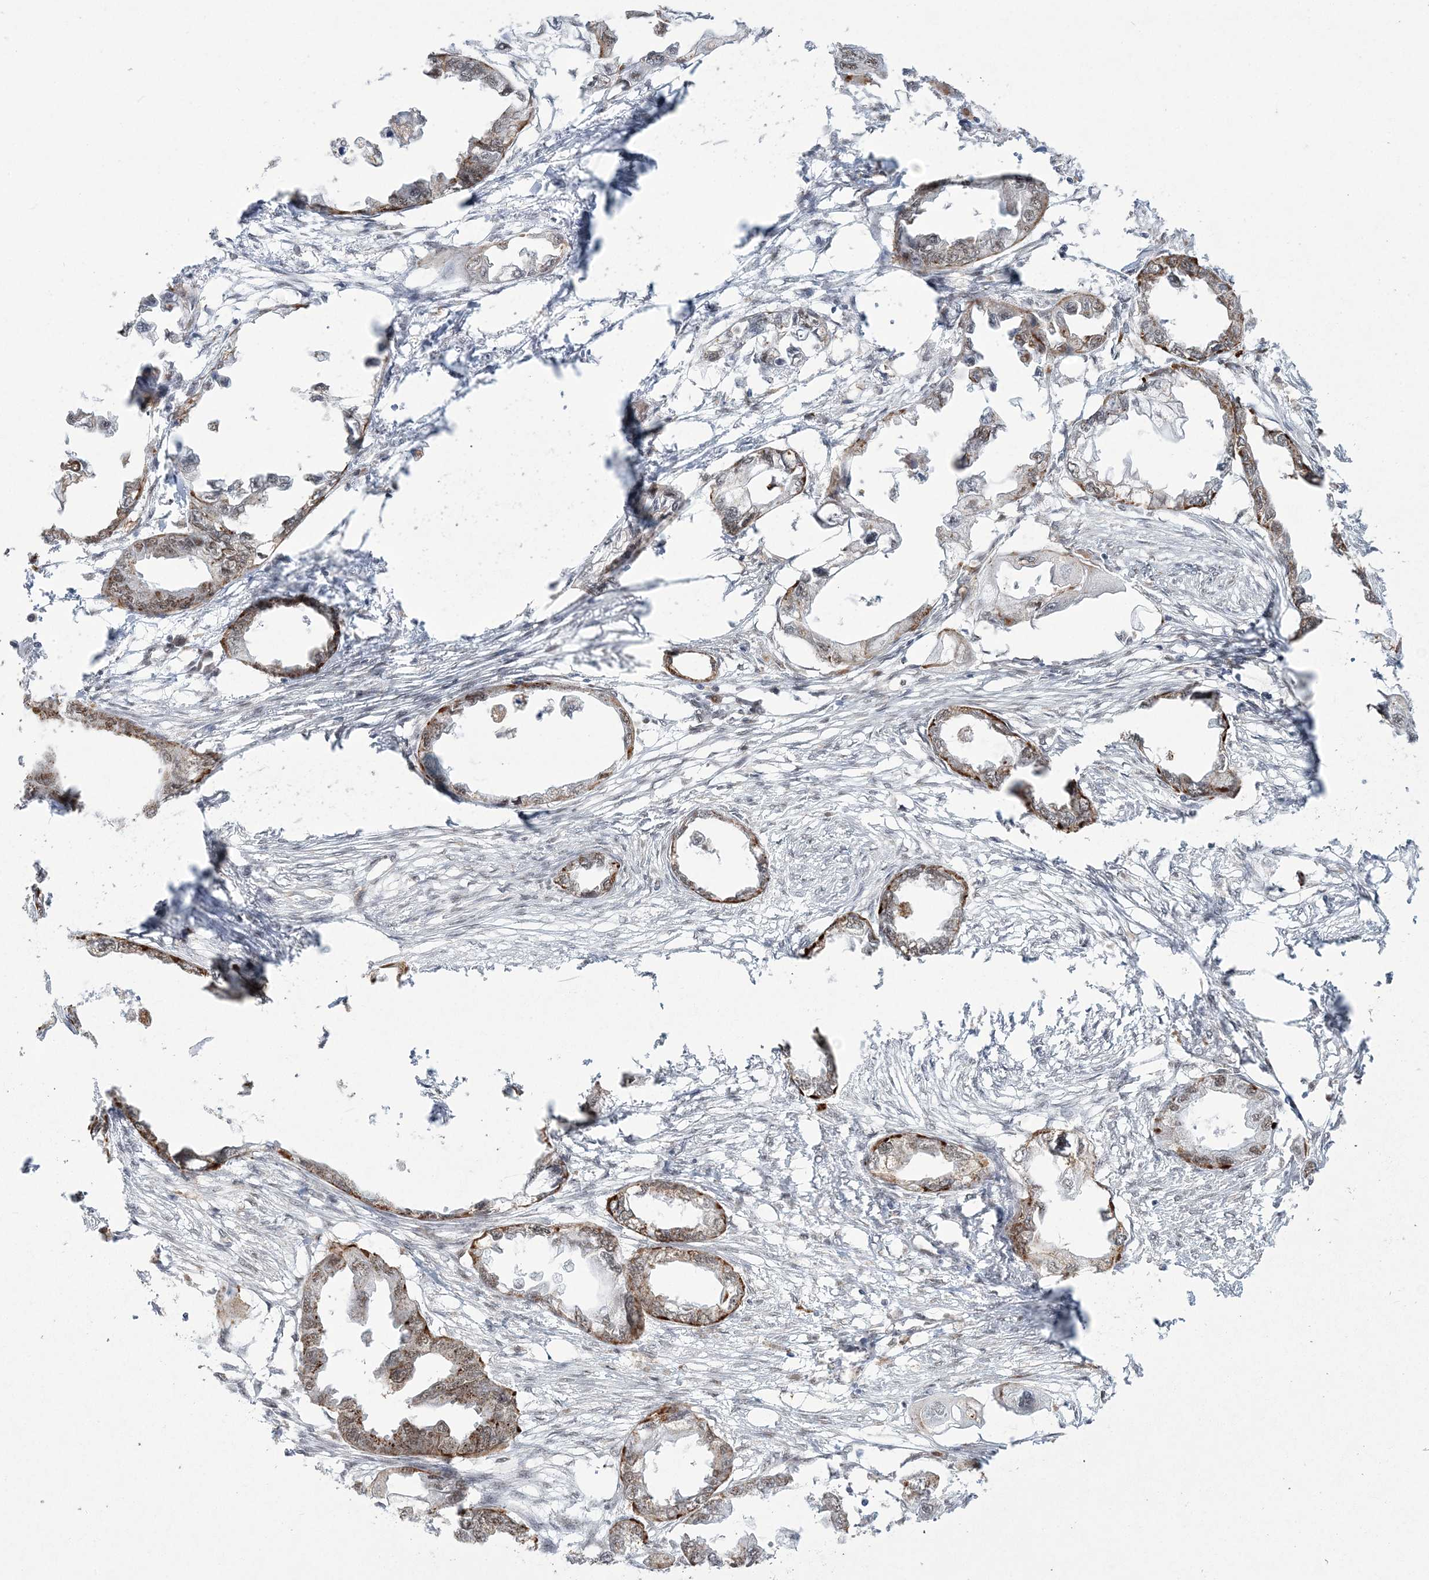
{"staining": {"intensity": "moderate", "quantity": ">75%", "location": "cytoplasmic/membranous,nuclear"}, "tissue": "endometrial cancer", "cell_type": "Tumor cells", "image_type": "cancer", "snomed": [{"axis": "morphology", "description": "Adenocarcinoma, NOS"}, {"axis": "morphology", "description": "Adenocarcinoma, metastatic, NOS"}, {"axis": "topography", "description": "Adipose tissue"}, {"axis": "topography", "description": "Endometrium"}], "caption": "The immunohistochemical stain labels moderate cytoplasmic/membranous and nuclear expression in tumor cells of adenocarcinoma (endometrial) tissue. Ihc stains the protein in brown and the nuclei are stained blue.", "gene": "RBM17", "patient": {"sex": "female", "age": 67}}